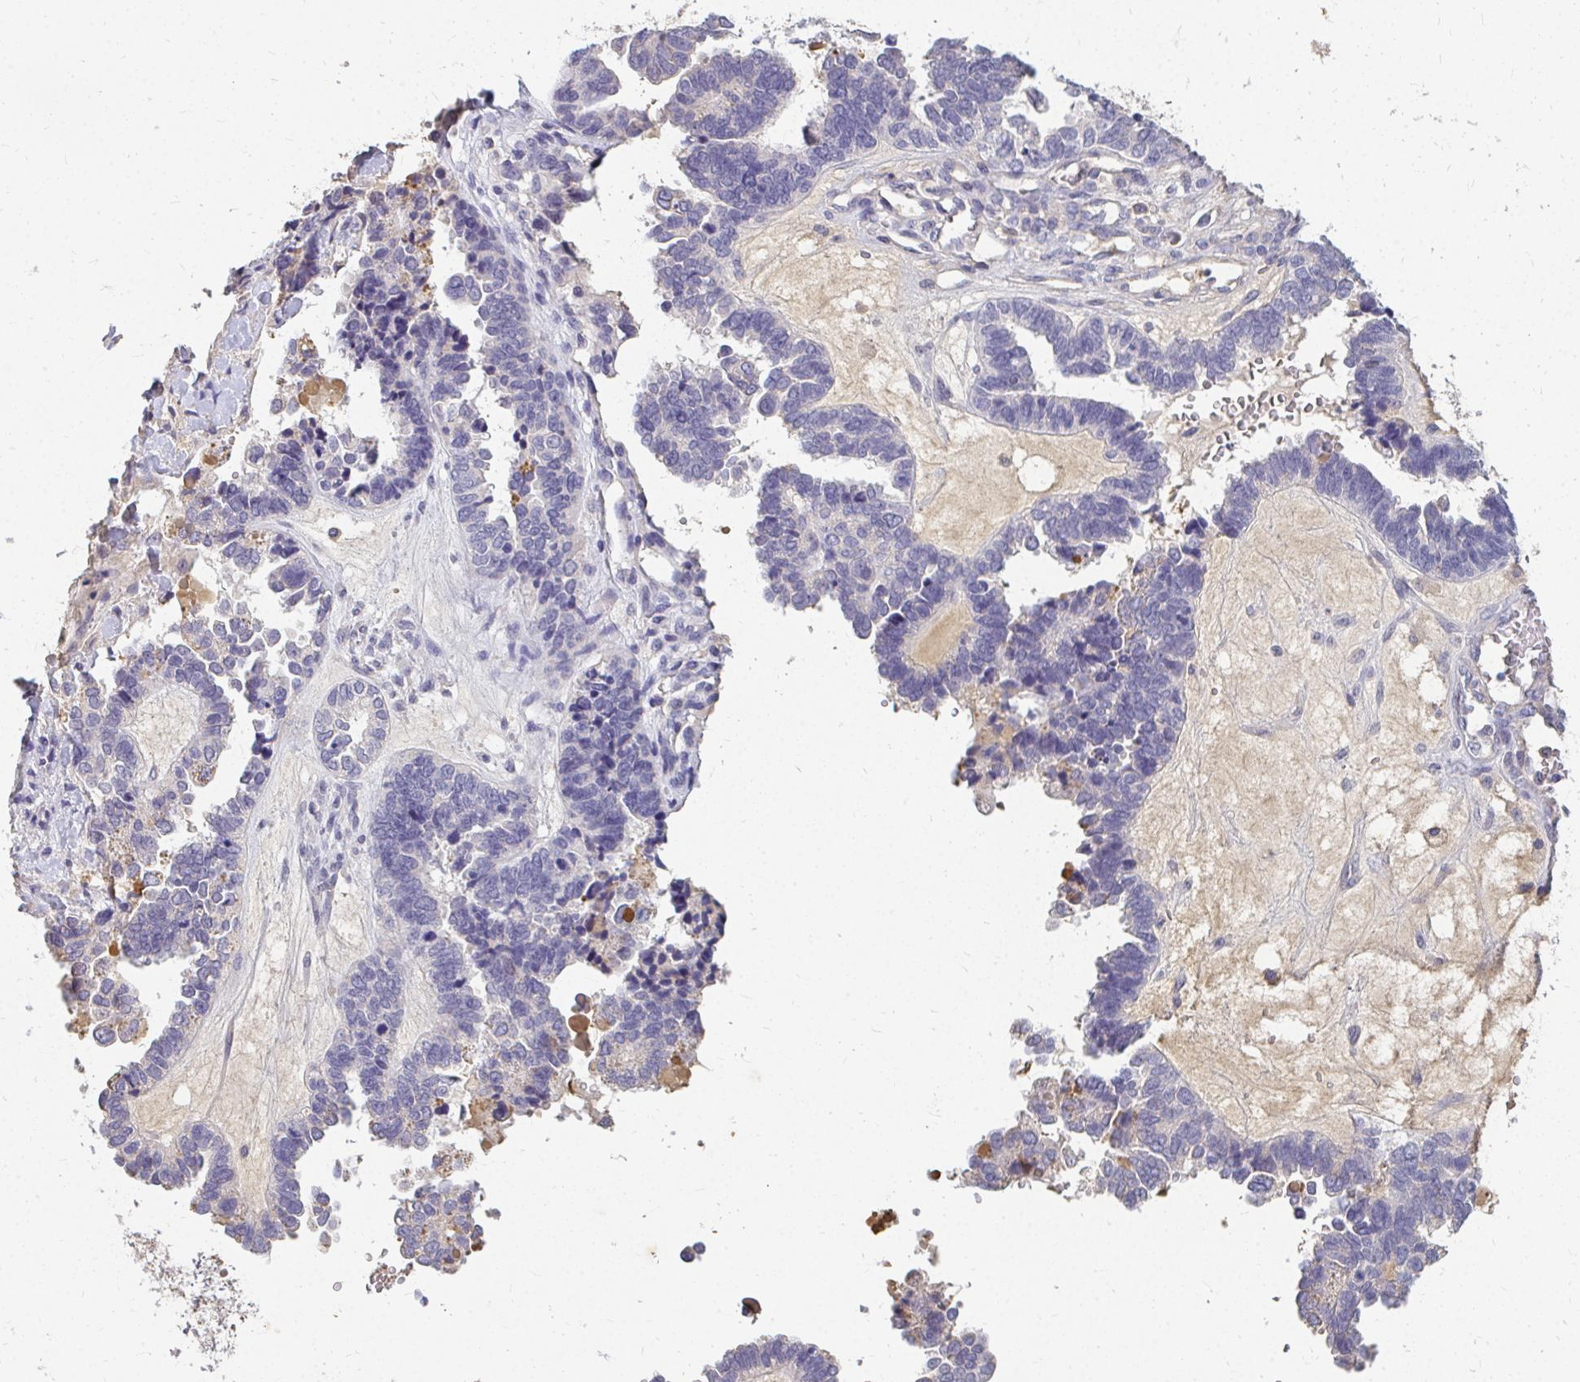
{"staining": {"intensity": "negative", "quantity": "none", "location": "none"}, "tissue": "ovarian cancer", "cell_type": "Tumor cells", "image_type": "cancer", "snomed": [{"axis": "morphology", "description": "Cystadenocarcinoma, serous, NOS"}, {"axis": "topography", "description": "Ovary"}], "caption": "Immunohistochemistry (IHC) histopathology image of human ovarian serous cystadenocarcinoma stained for a protein (brown), which exhibits no positivity in tumor cells. (DAB IHC, high magnification).", "gene": "LOXL4", "patient": {"sex": "female", "age": 51}}